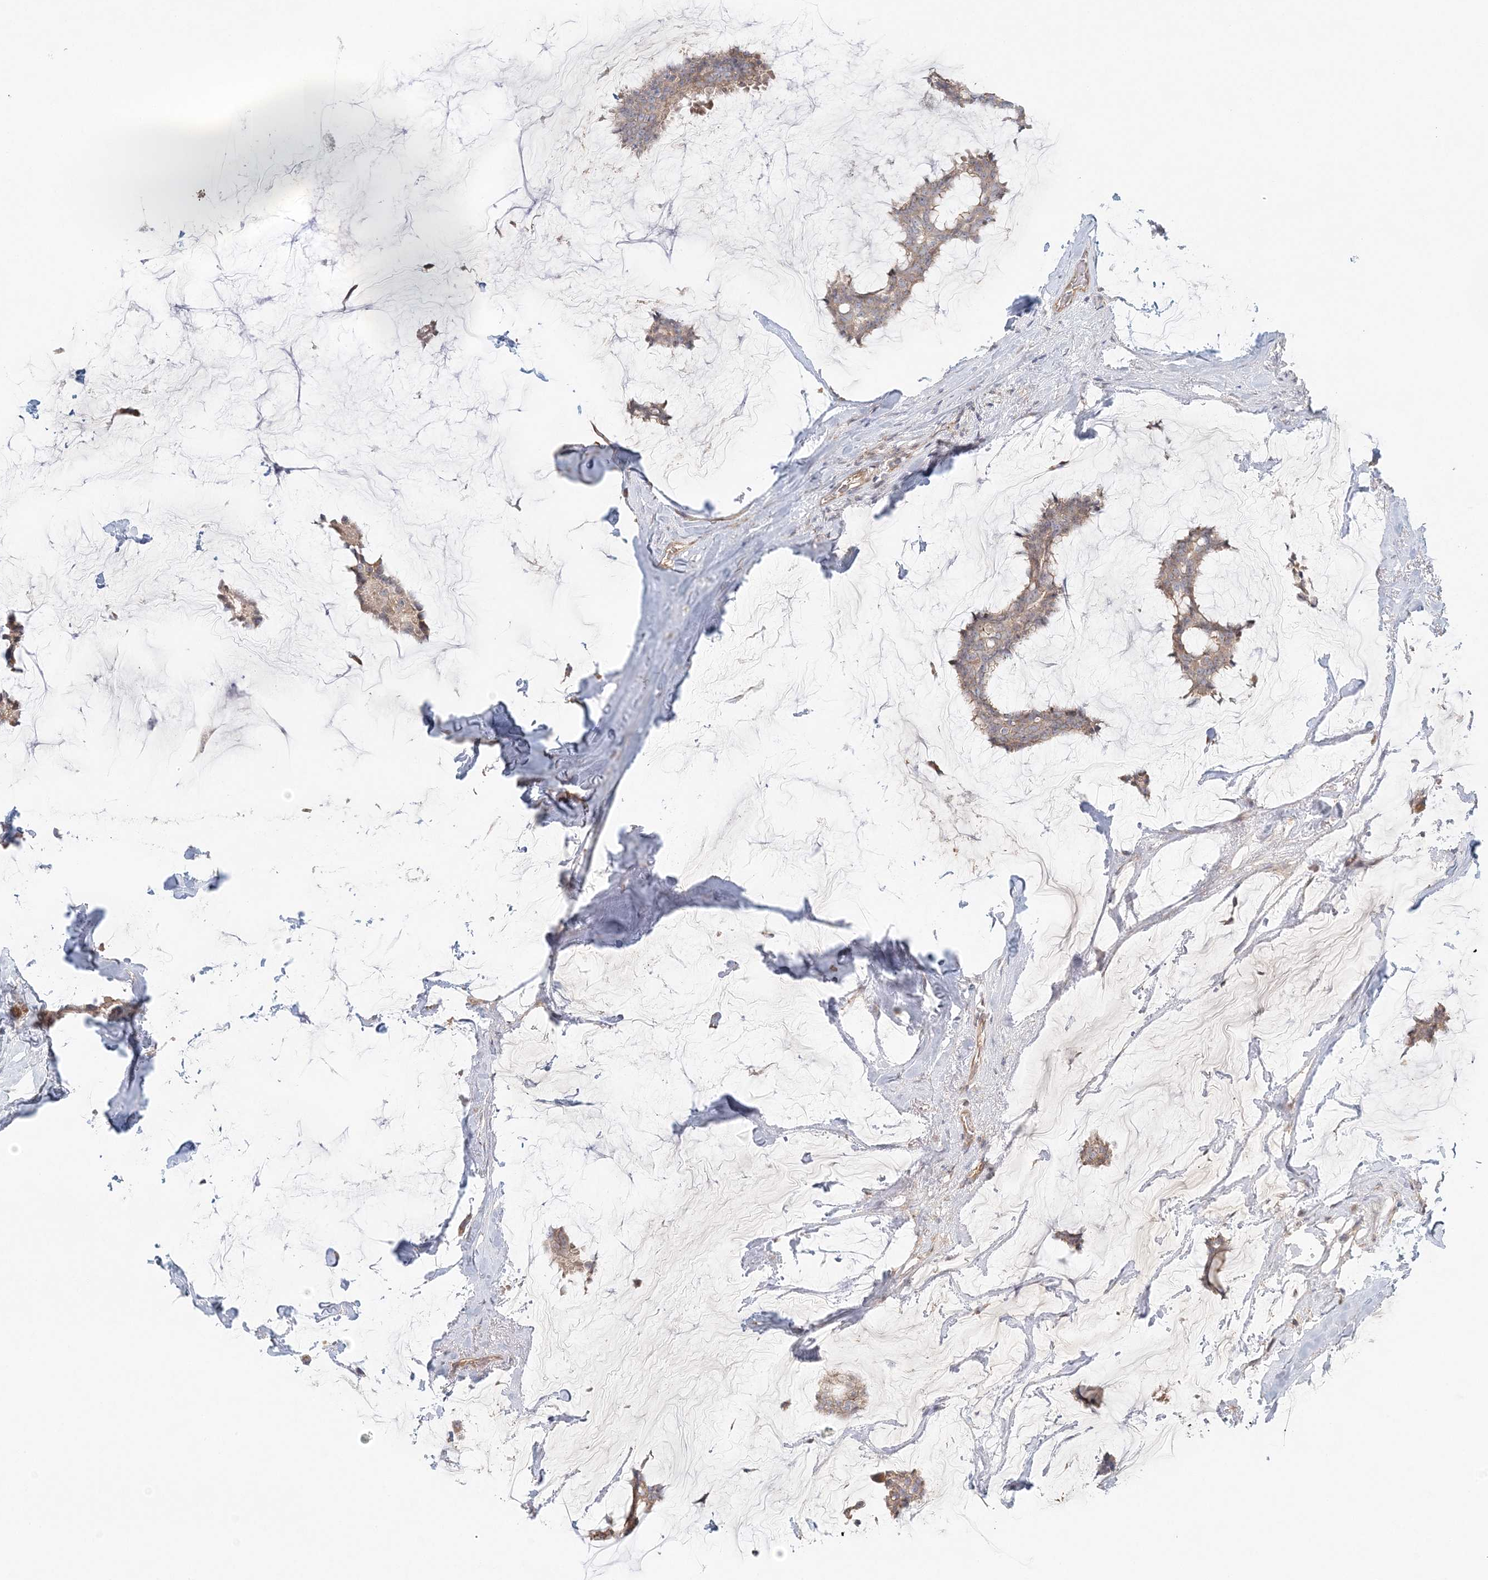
{"staining": {"intensity": "weak", "quantity": ">75%", "location": "cytoplasmic/membranous"}, "tissue": "breast cancer", "cell_type": "Tumor cells", "image_type": "cancer", "snomed": [{"axis": "morphology", "description": "Duct carcinoma"}, {"axis": "topography", "description": "Breast"}], "caption": "Tumor cells display low levels of weak cytoplasmic/membranous staining in approximately >75% of cells in human breast cancer (invasive ductal carcinoma).", "gene": "KIAA0232", "patient": {"sex": "female", "age": 93}}